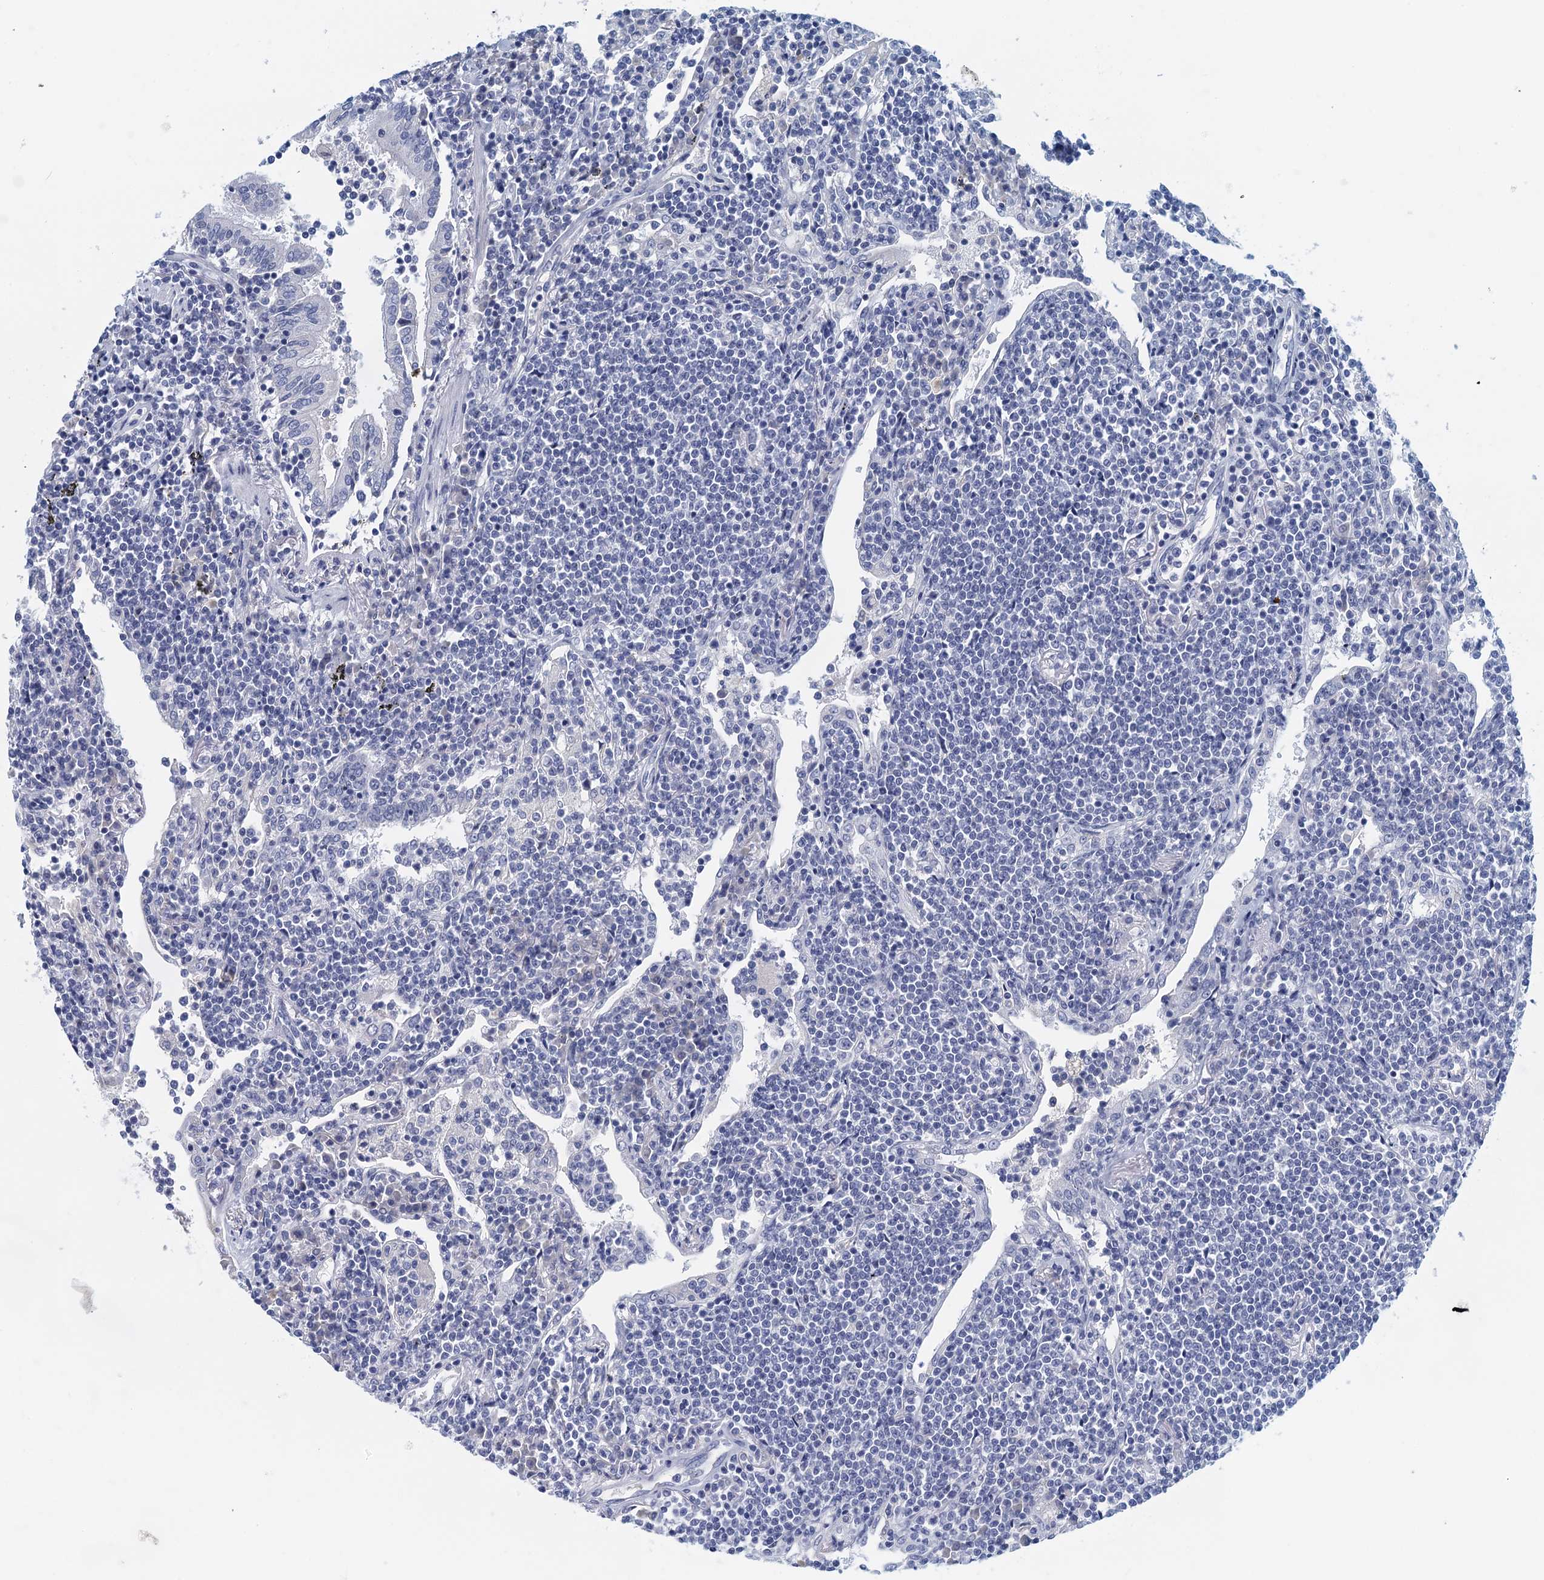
{"staining": {"intensity": "negative", "quantity": "none", "location": "none"}, "tissue": "lymphoma", "cell_type": "Tumor cells", "image_type": "cancer", "snomed": [{"axis": "morphology", "description": "Malignant lymphoma, non-Hodgkin's type, Low grade"}, {"axis": "topography", "description": "Lung"}], "caption": "An immunohistochemistry micrograph of lymphoma is shown. There is no staining in tumor cells of lymphoma.", "gene": "CYP51A1", "patient": {"sex": "female", "age": 71}}